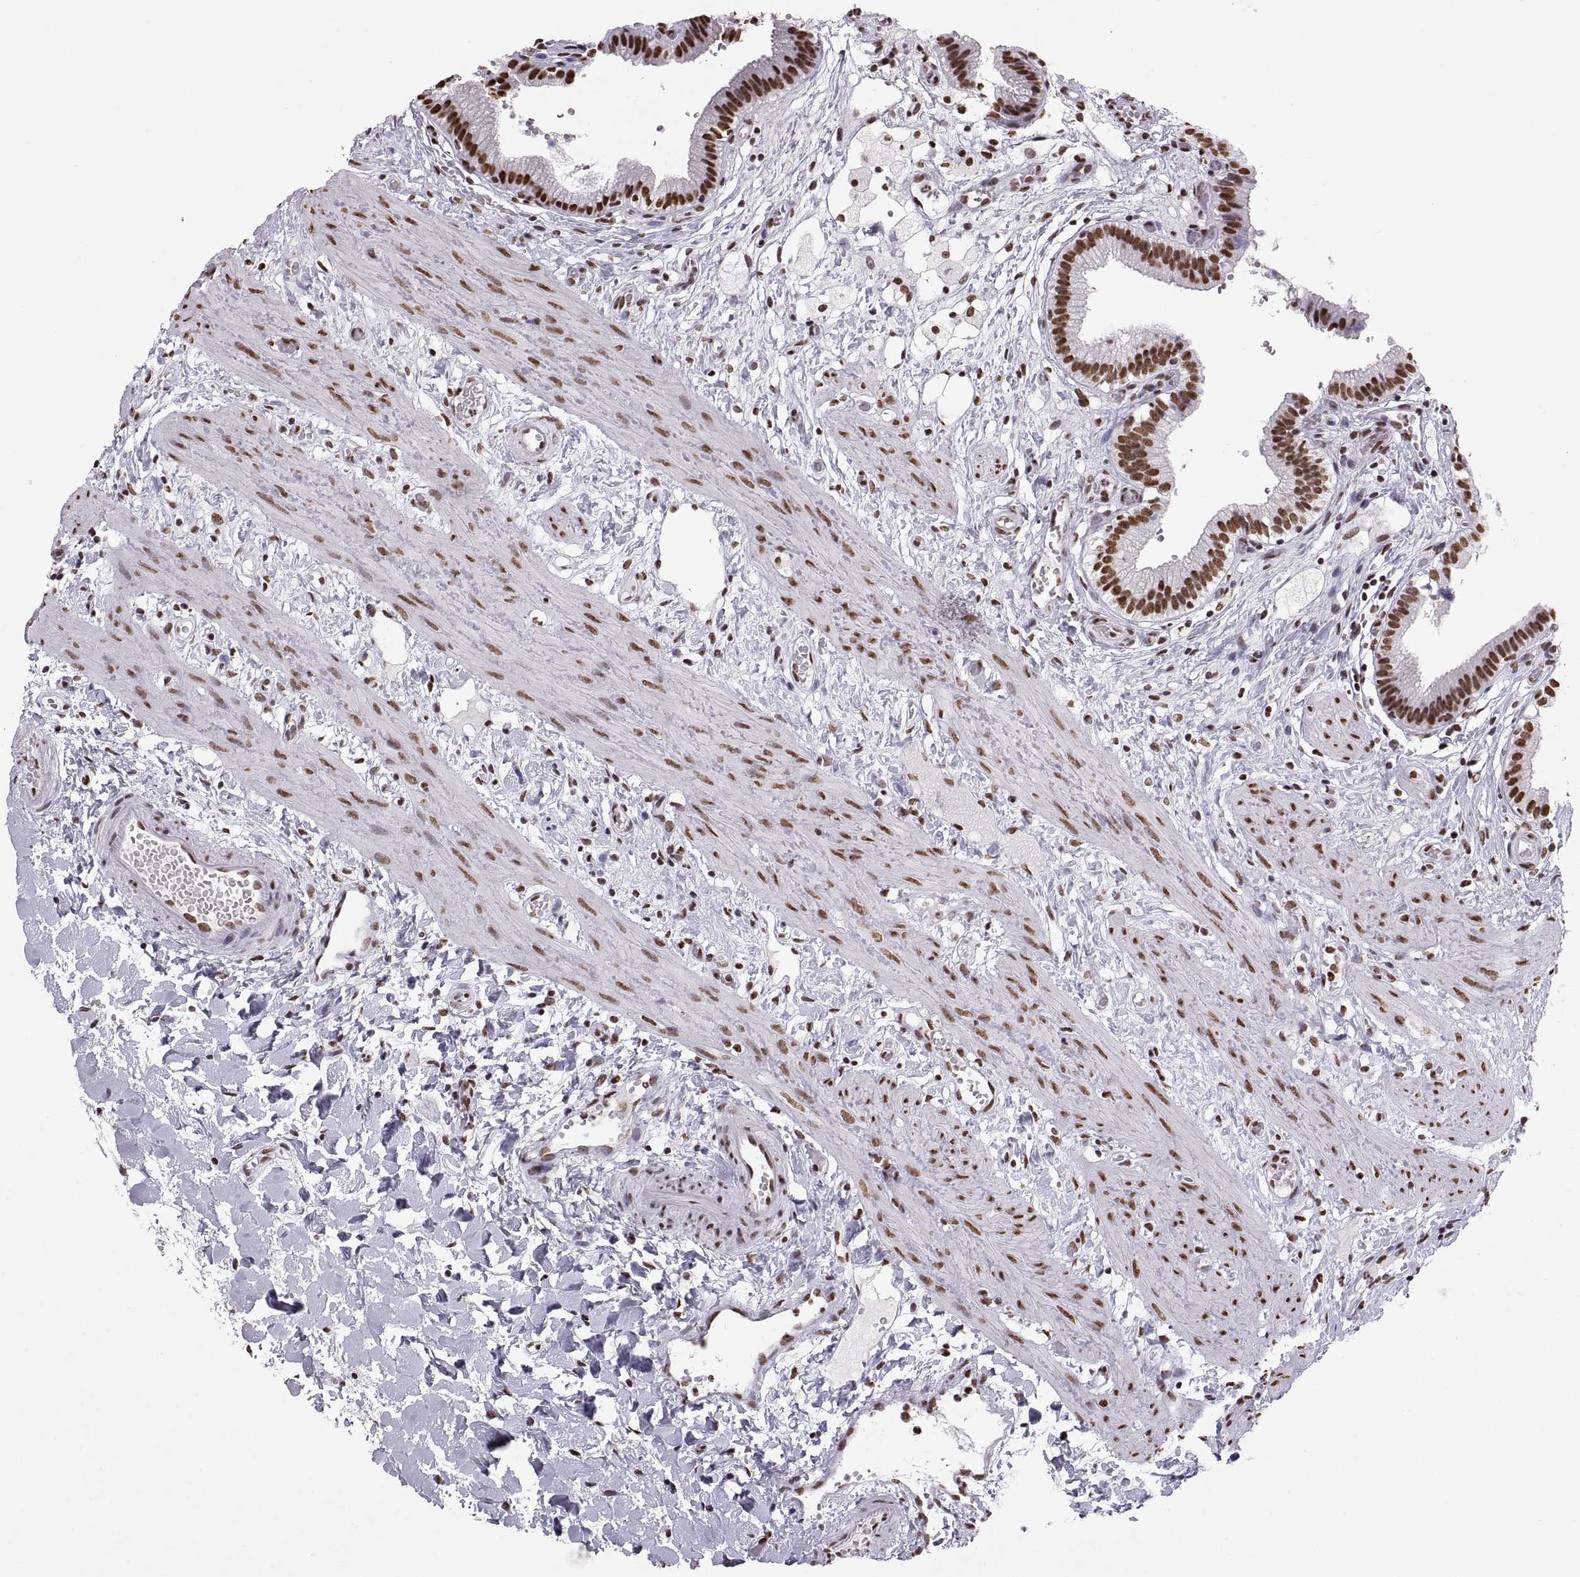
{"staining": {"intensity": "strong", "quantity": "25%-75%", "location": "nuclear"}, "tissue": "gallbladder", "cell_type": "Glandular cells", "image_type": "normal", "snomed": [{"axis": "morphology", "description": "Normal tissue, NOS"}, {"axis": "topography", "description": "Gallbladder"}], "caption": "IHC (DAB) staining of normal human gallbladder exhibits strong nuclear protein staining in approximately 25%-75% of glandular cells.", "gene": "SNAI1", "patient": {"sex": "female", "age": 24}}